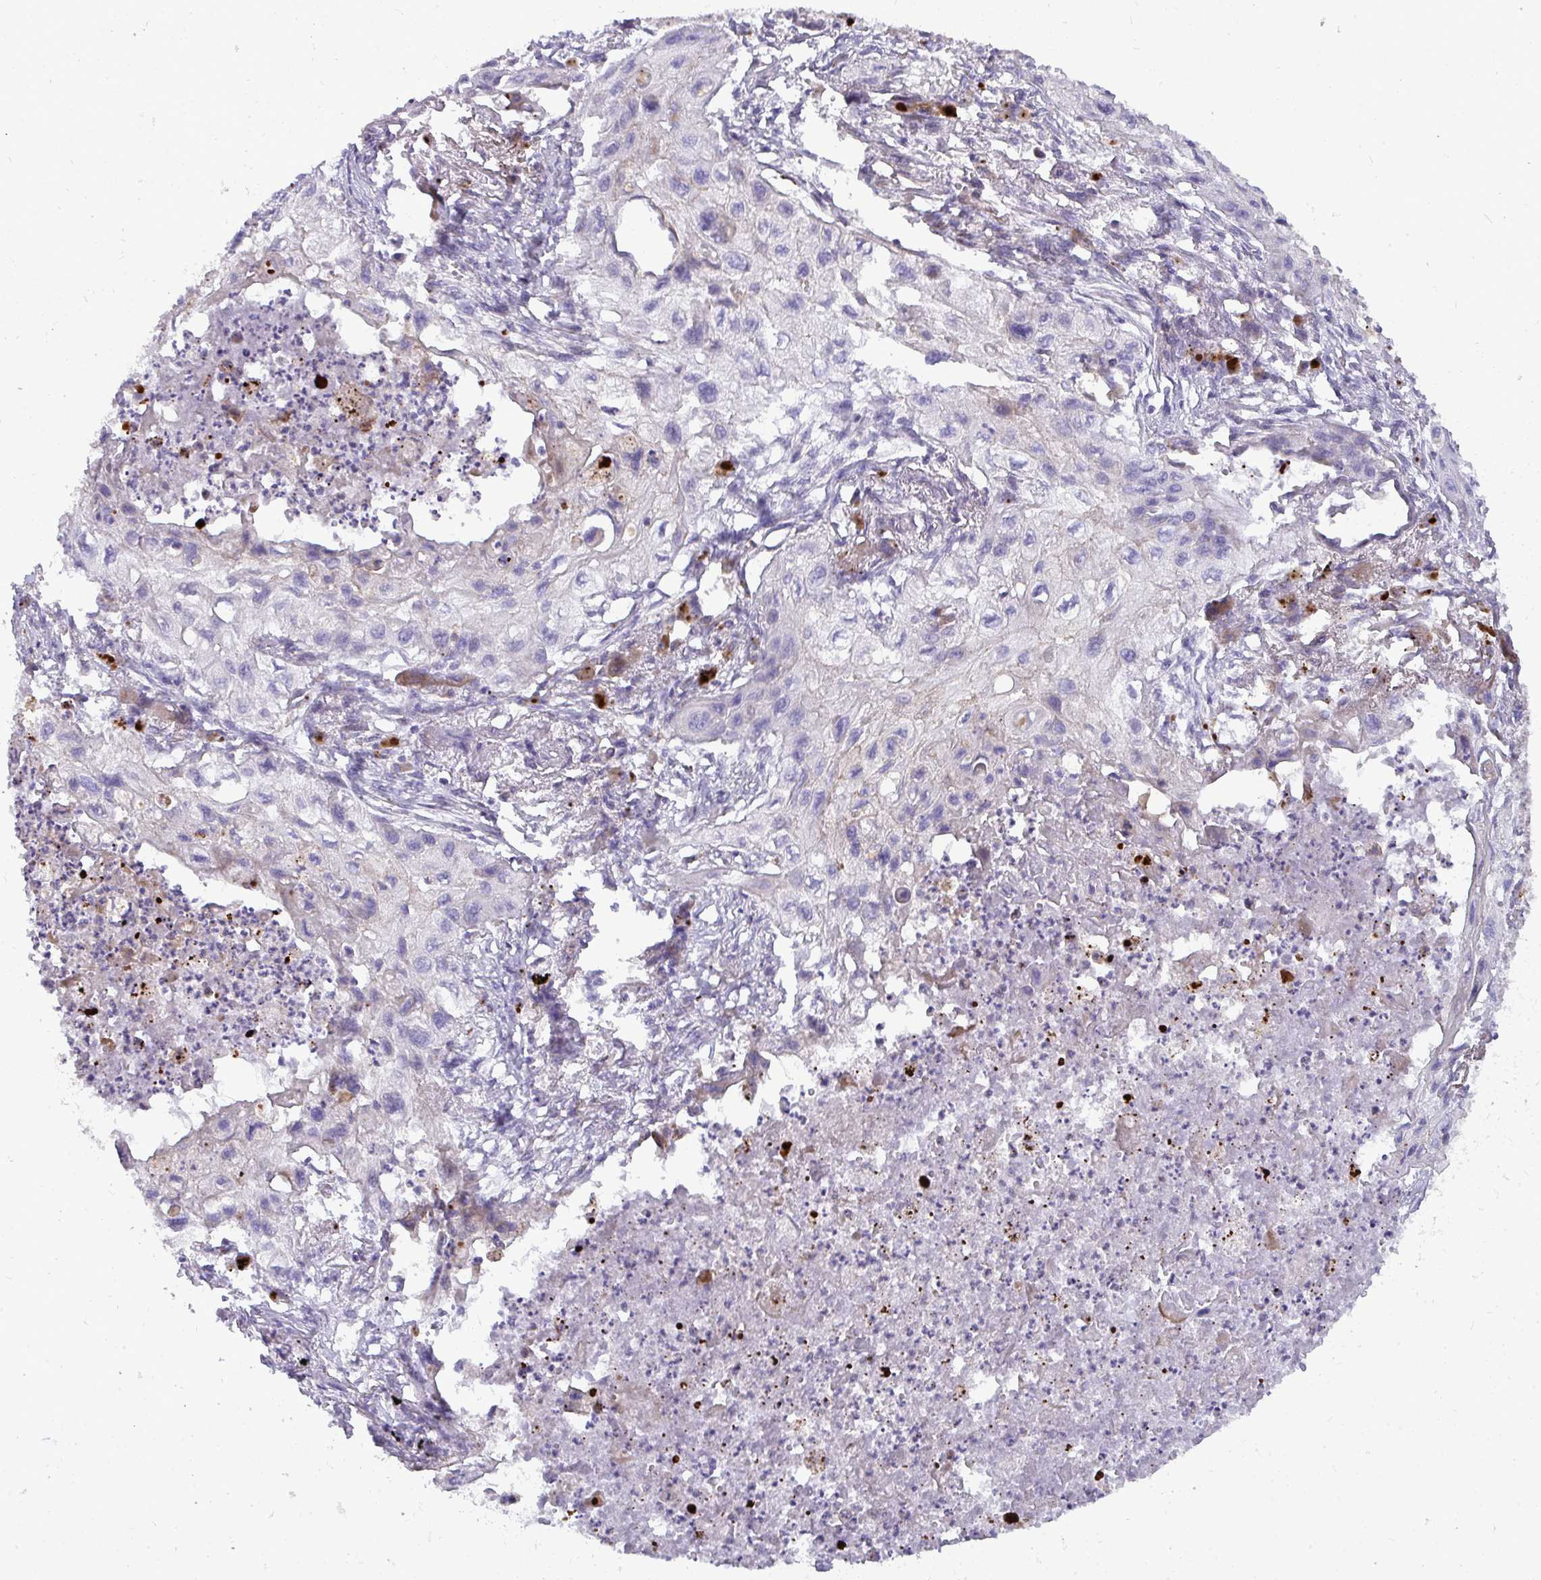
{"staining": {"intensity": "moderate", "quantity": "<25%", "location": "cytoplasmic/membranous"}, "tissue": "lung cancer", "cell_type": "Tumor cells", "image_type": "cancer", "snomed": [{"axis": "morphology", "description": "Squamous cell carcinoma, NOS"}, {"axis": "topography", "description": "Lung"}], "caption": "This image demonstrates squamous cell carcinoma (lung) stained with immunohistochemistry to label a protein in brown. The cytoplasmic/membranous of tumor cells show moderate positivity for the protein. Nuclei are counter-stained blue.", "gene": "SH2D1B", "patient": {"sex": "male", "age": 71}}